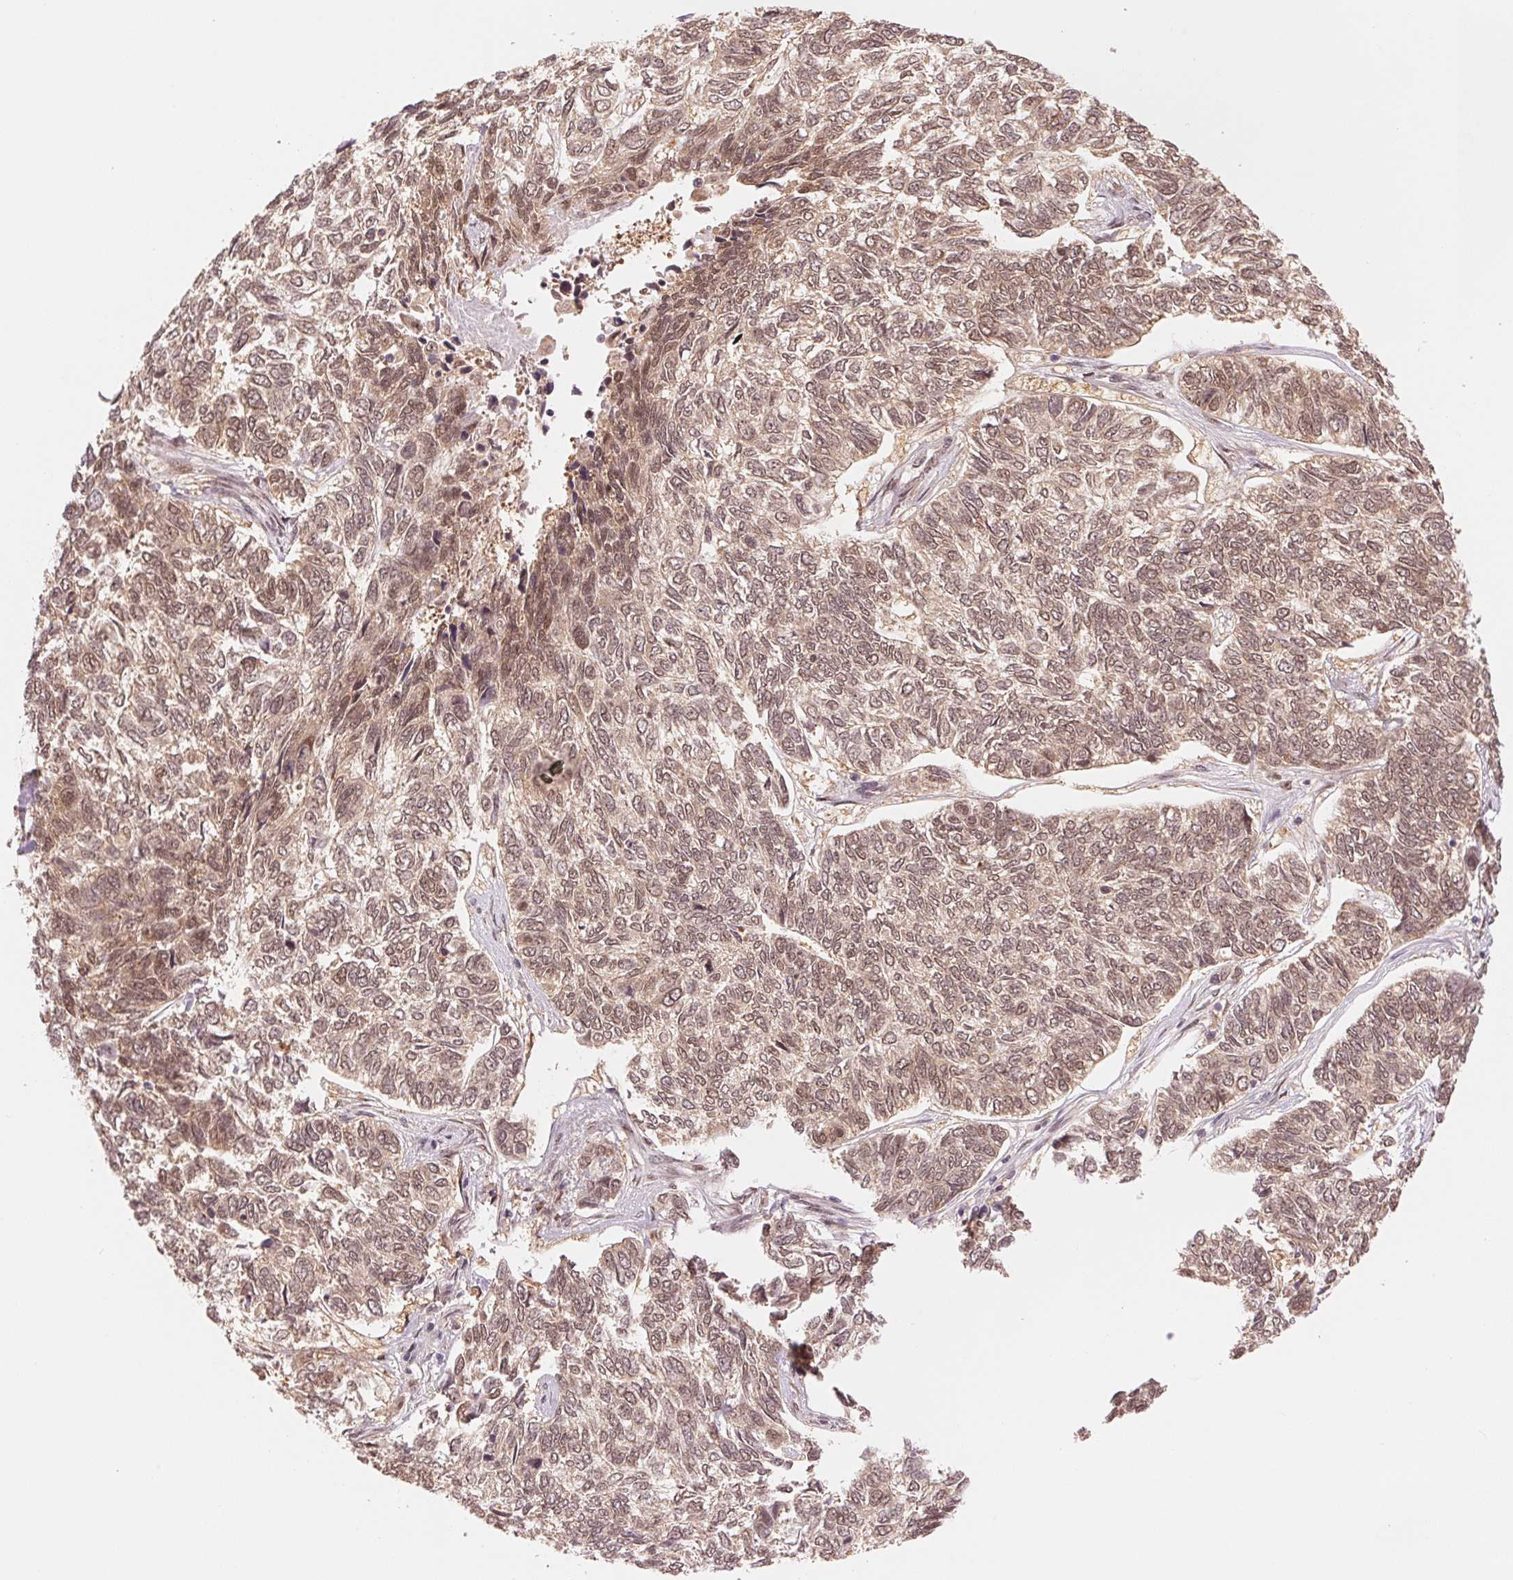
{"staining": {"intensity": "moderate", "quantity": ">75%", "location": "nuclear"}, "tissue": "skin cancer", "cell_type": "Tumor cells", "image_type": "cancer", "snomed": [{"axis": "morphology", "description": "Basal cell carcinoma"}, {"axis": "topography", "description": "Skin"}], "caption": "Immunohistochemistry (DAB (3,3'-diaminobenzidine)) staining of human skin basal cell carcinoma displays moderate nuclear protein staining in about >75% of tumor cells.", "gene": "ERI3", "patient": {"sex": "female", "age": 65}}